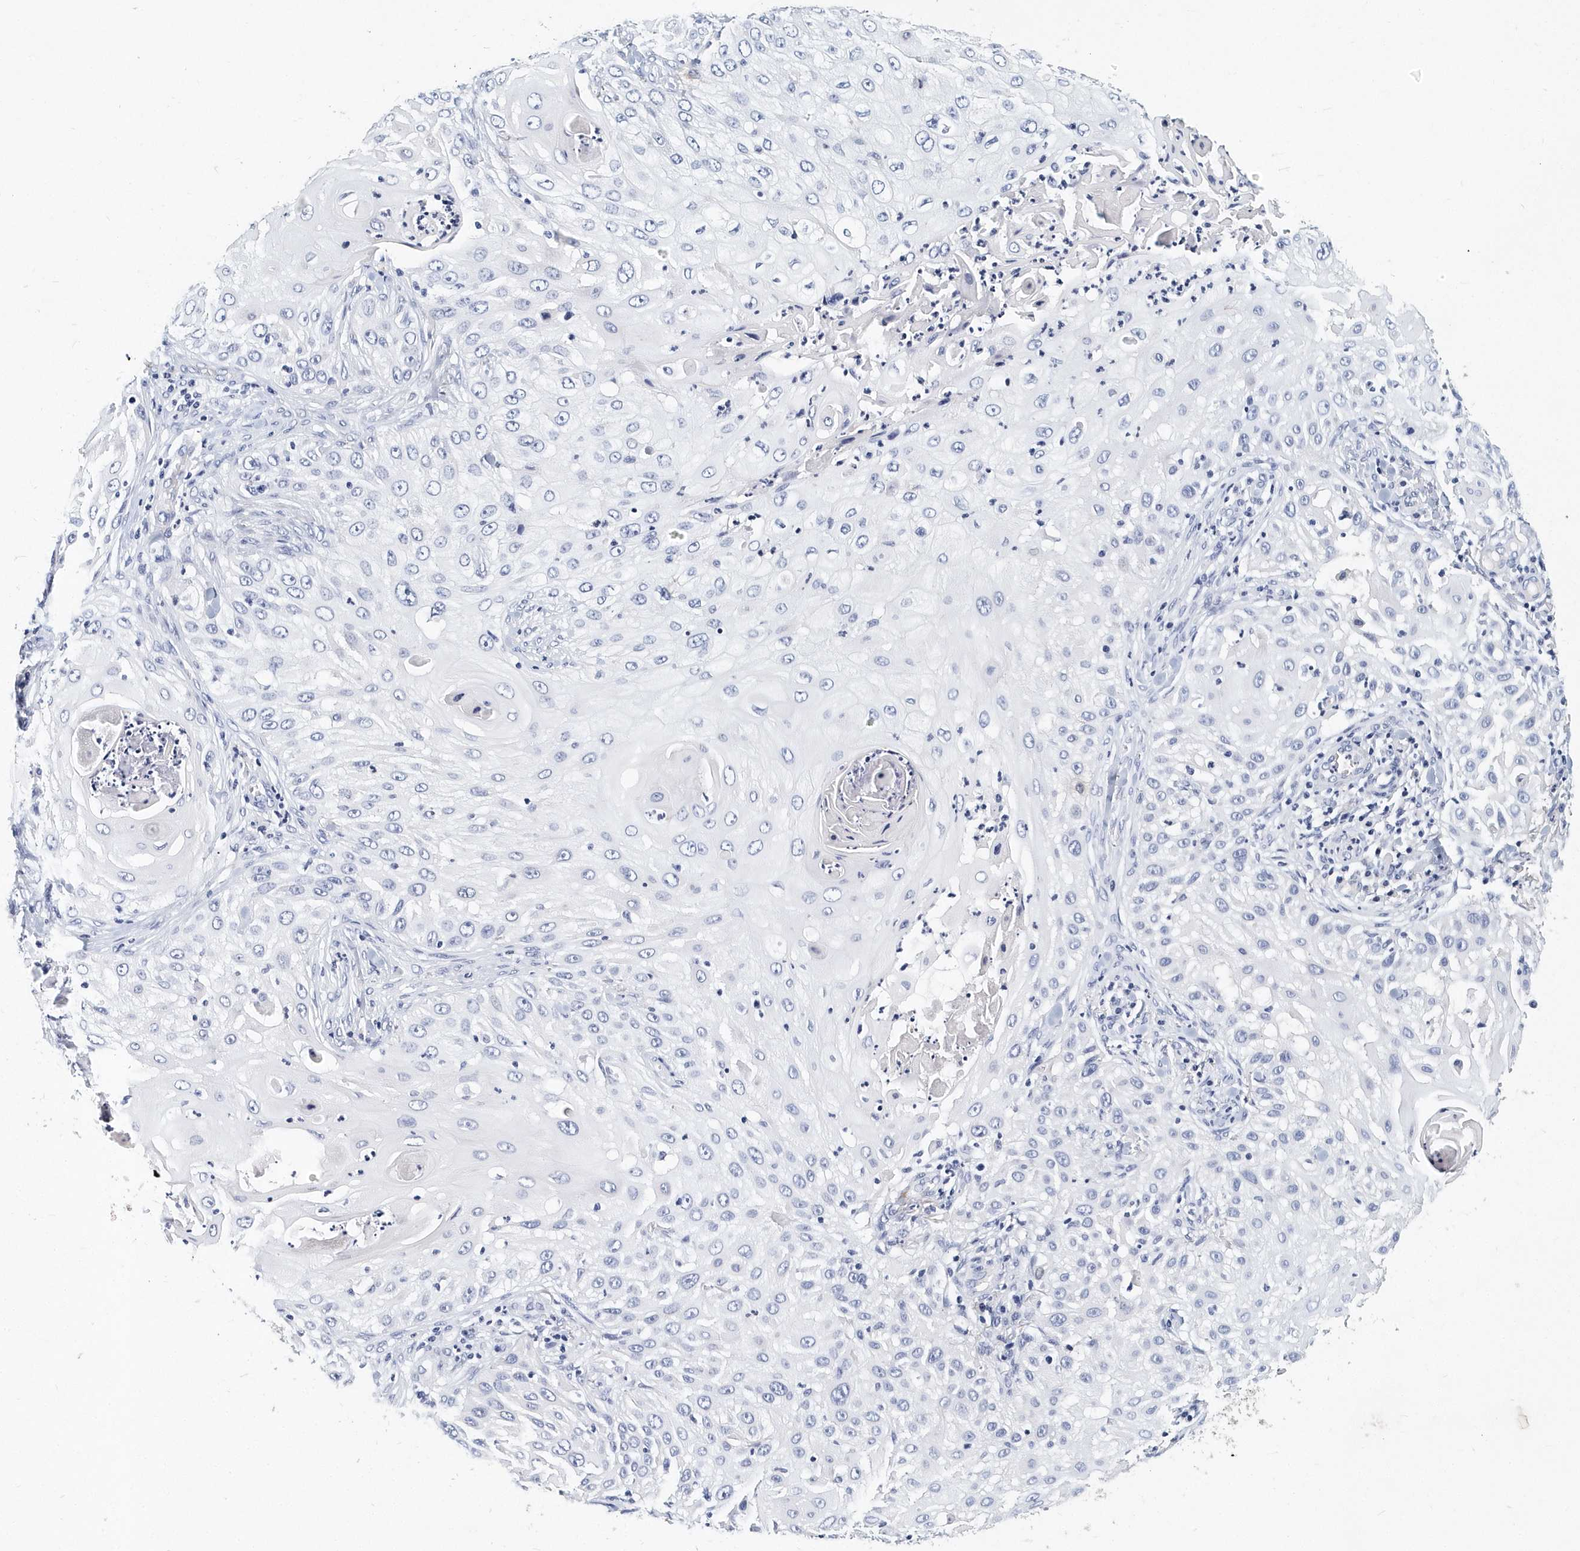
{"staining": {"intensity": "negative", "quantity": "none", "location": "none"}, "tissue": "skin cancer", "cell_type": "Tumor cells", "image_type": "cancer", "snomed": [{"axis": "morphology", "description": "Squamous cell carcinoma, NOS"}, {"axis": "topography", "description": "Skin"}], "caption": "The IHC micrograph has no significant staining in tumor cells of squamous cell carcinoma (skin) tissue. The staining is performed using DAB brown chromogen with nuclei counter-stained in using hematoxylin.", "gene": "ITGA2B", "patient": {"sex": "female", "age": 44}}